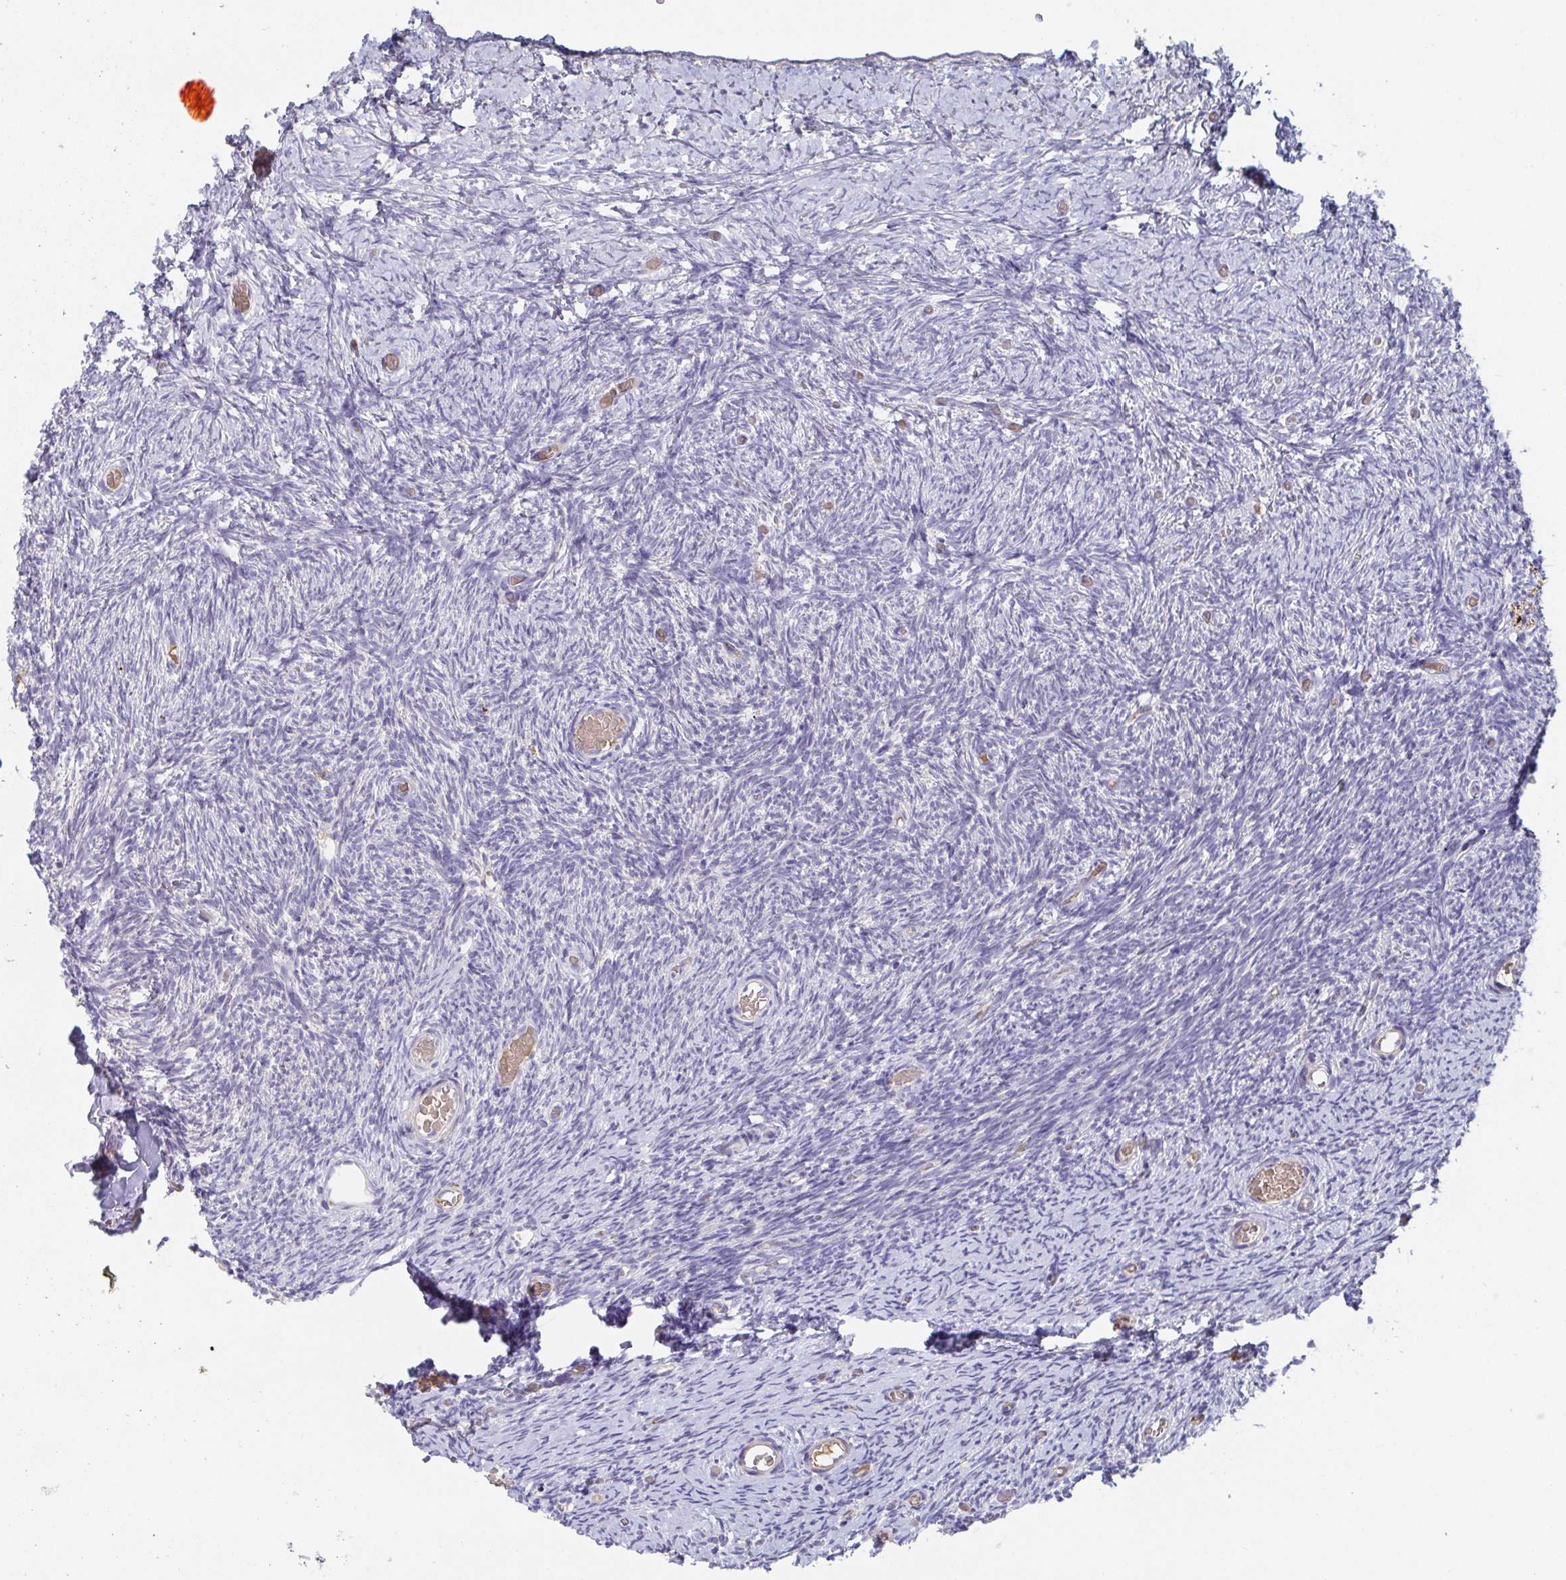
{"staining": {"intensity": "negative", "quantity": "none", "location": "none"}, "tissue": "ovary", "cell_type": "Follicle cells", "image_type": "normal", "snomed": [{"axis": "morphology", "description": "Normal tissue, NOS"}, {"axis": "topography", "description": "Ovary"}], "caption": "This image is of normal ovary stained with IHC to label a protein in brown with the nuclei are counter-stained blue. There is no expression in follicle cells.", "gene": "ANO5", "patient": {"sex": "female", "age": 39}}